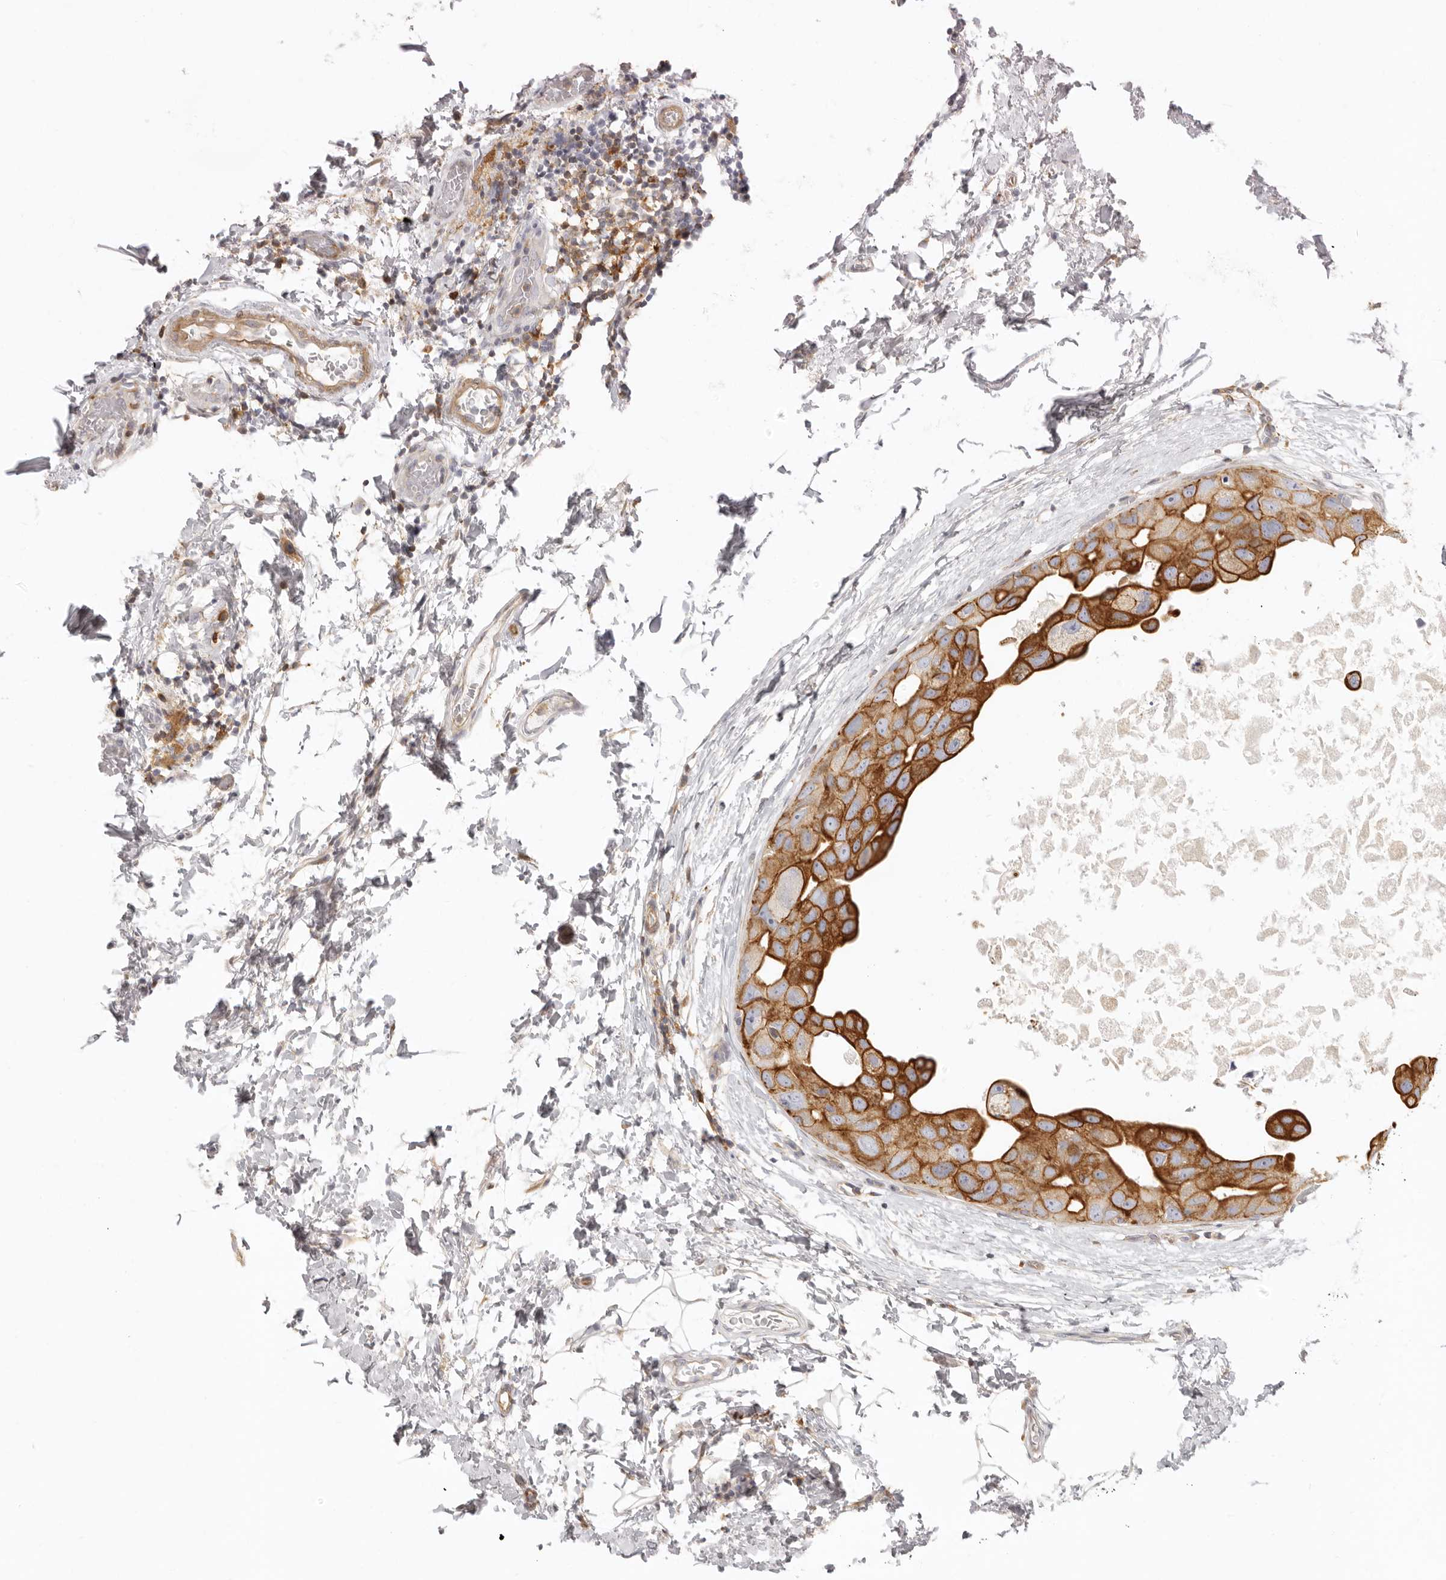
{"staining": {"intensity": "strong", "quantity": ">75%", "location": "cytoplasmic/membranous"}, "tissue": "breast cancer", "cell_type": "Tumor cells", "image_type": "cancer", "snomed": [{"axis": "morphology", "description": "Duct carcinoma"}, {"axis": "topography", "description": "Breast"}], "caption": "IHC of breast cancer (infiltrating ductal carcinoma) shows high levels of strong cytoplasmic/membranous staining in about >75% of tumor cells. The protein of interest is stained brown, and the nuclei are stained in blue (DAB IHC with brightfield microscopy, high magnification).", "gene": "NIBAN1", "patient": {"sex": "female", "age": 62}}